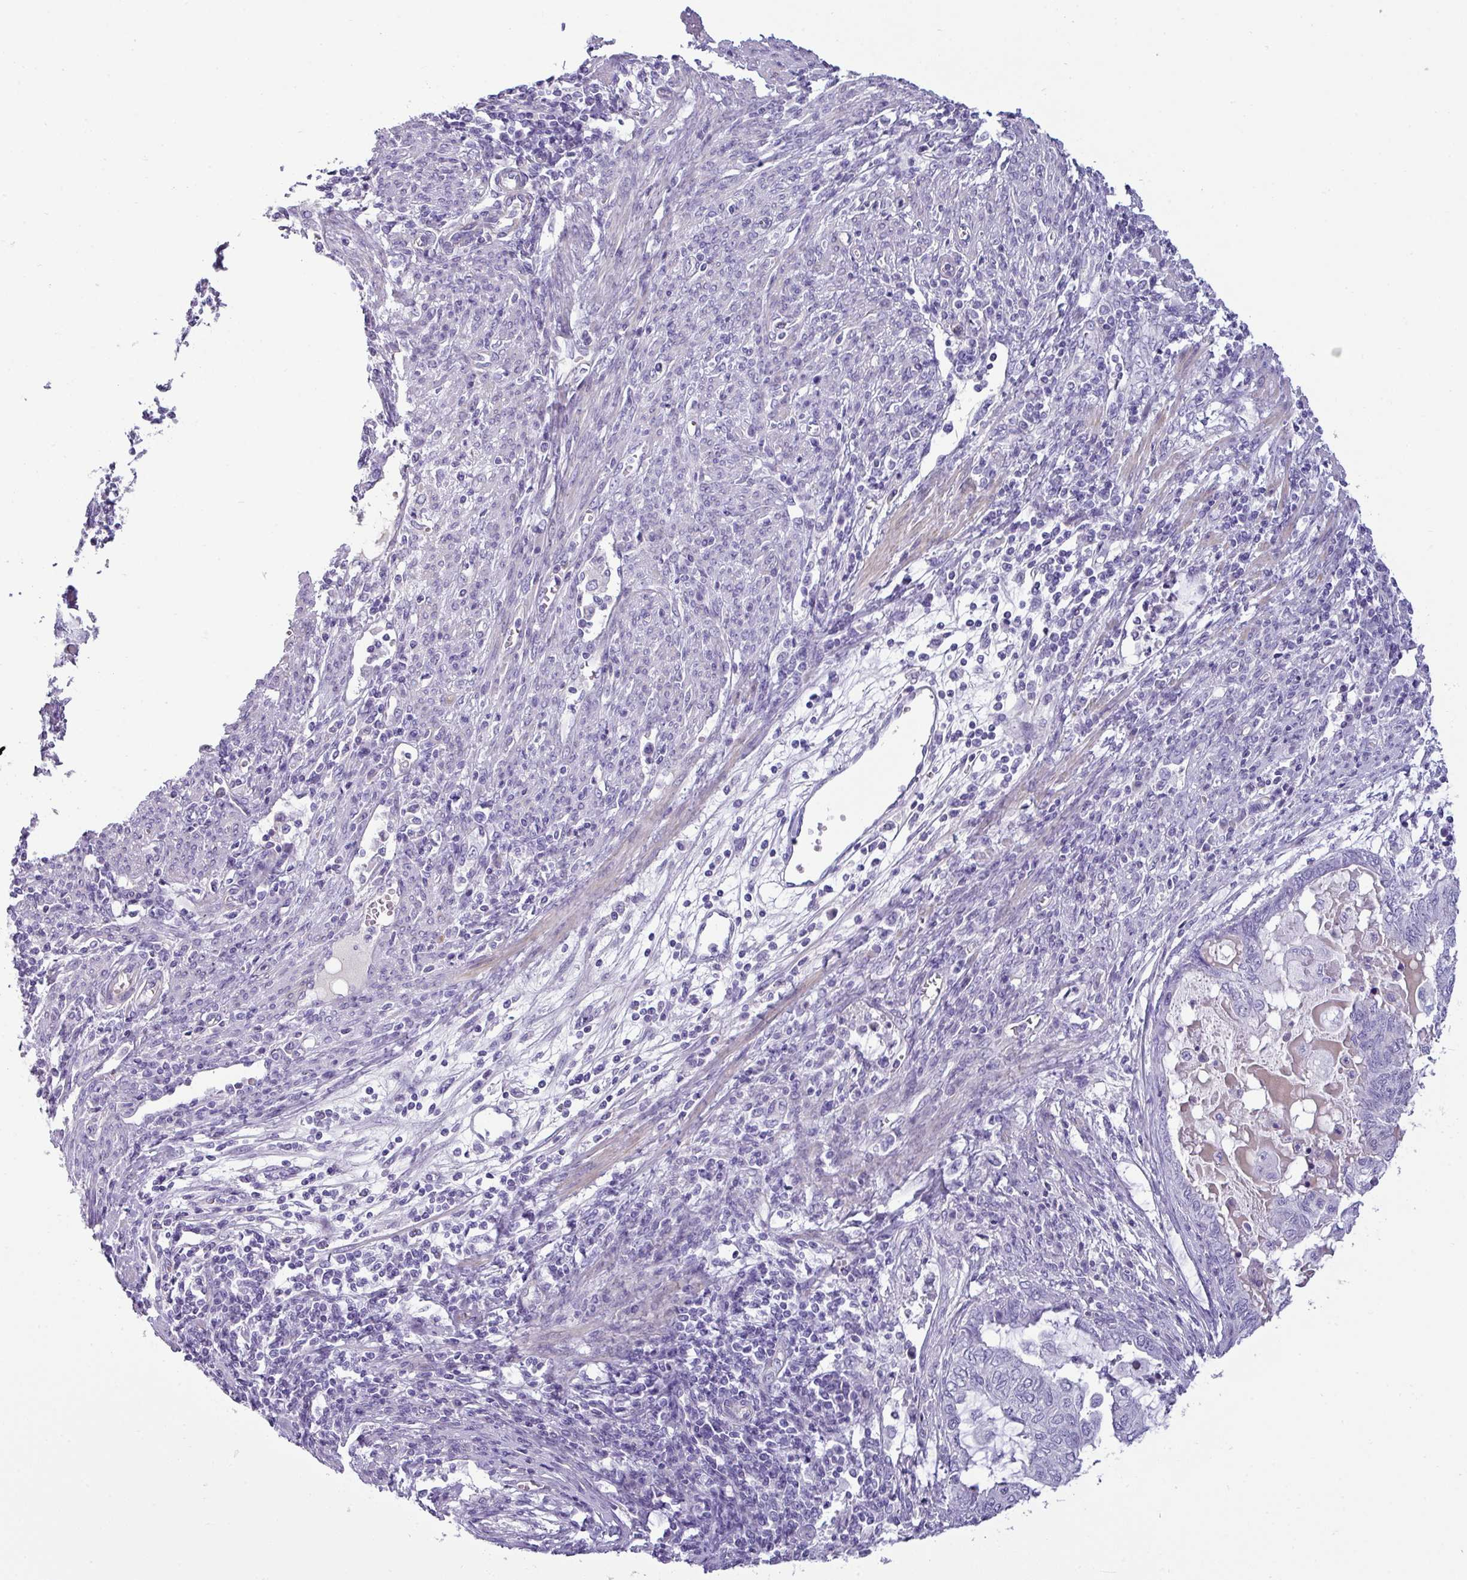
{"staining": {"intensity": "negative", "quantity": "none", "location": "none"}, "tissue": "endometrial cancer", "cell_type": "Tumor cells", "image_type": "cancer", "snomed": [{"axis": "morphology", "description": "Adenocarcinoma, NOS"}, {"axis": "topography", "description": "Uterus"}, {"axis": "topography", "description": "Endometrium"}], "caption": "Immunohistochemistry (IHC) of human endometrial adenocarcinoma shows no expression in tumor cells.", "gene": "VCX2", "patient": {"sex": "female", "age": 70}}